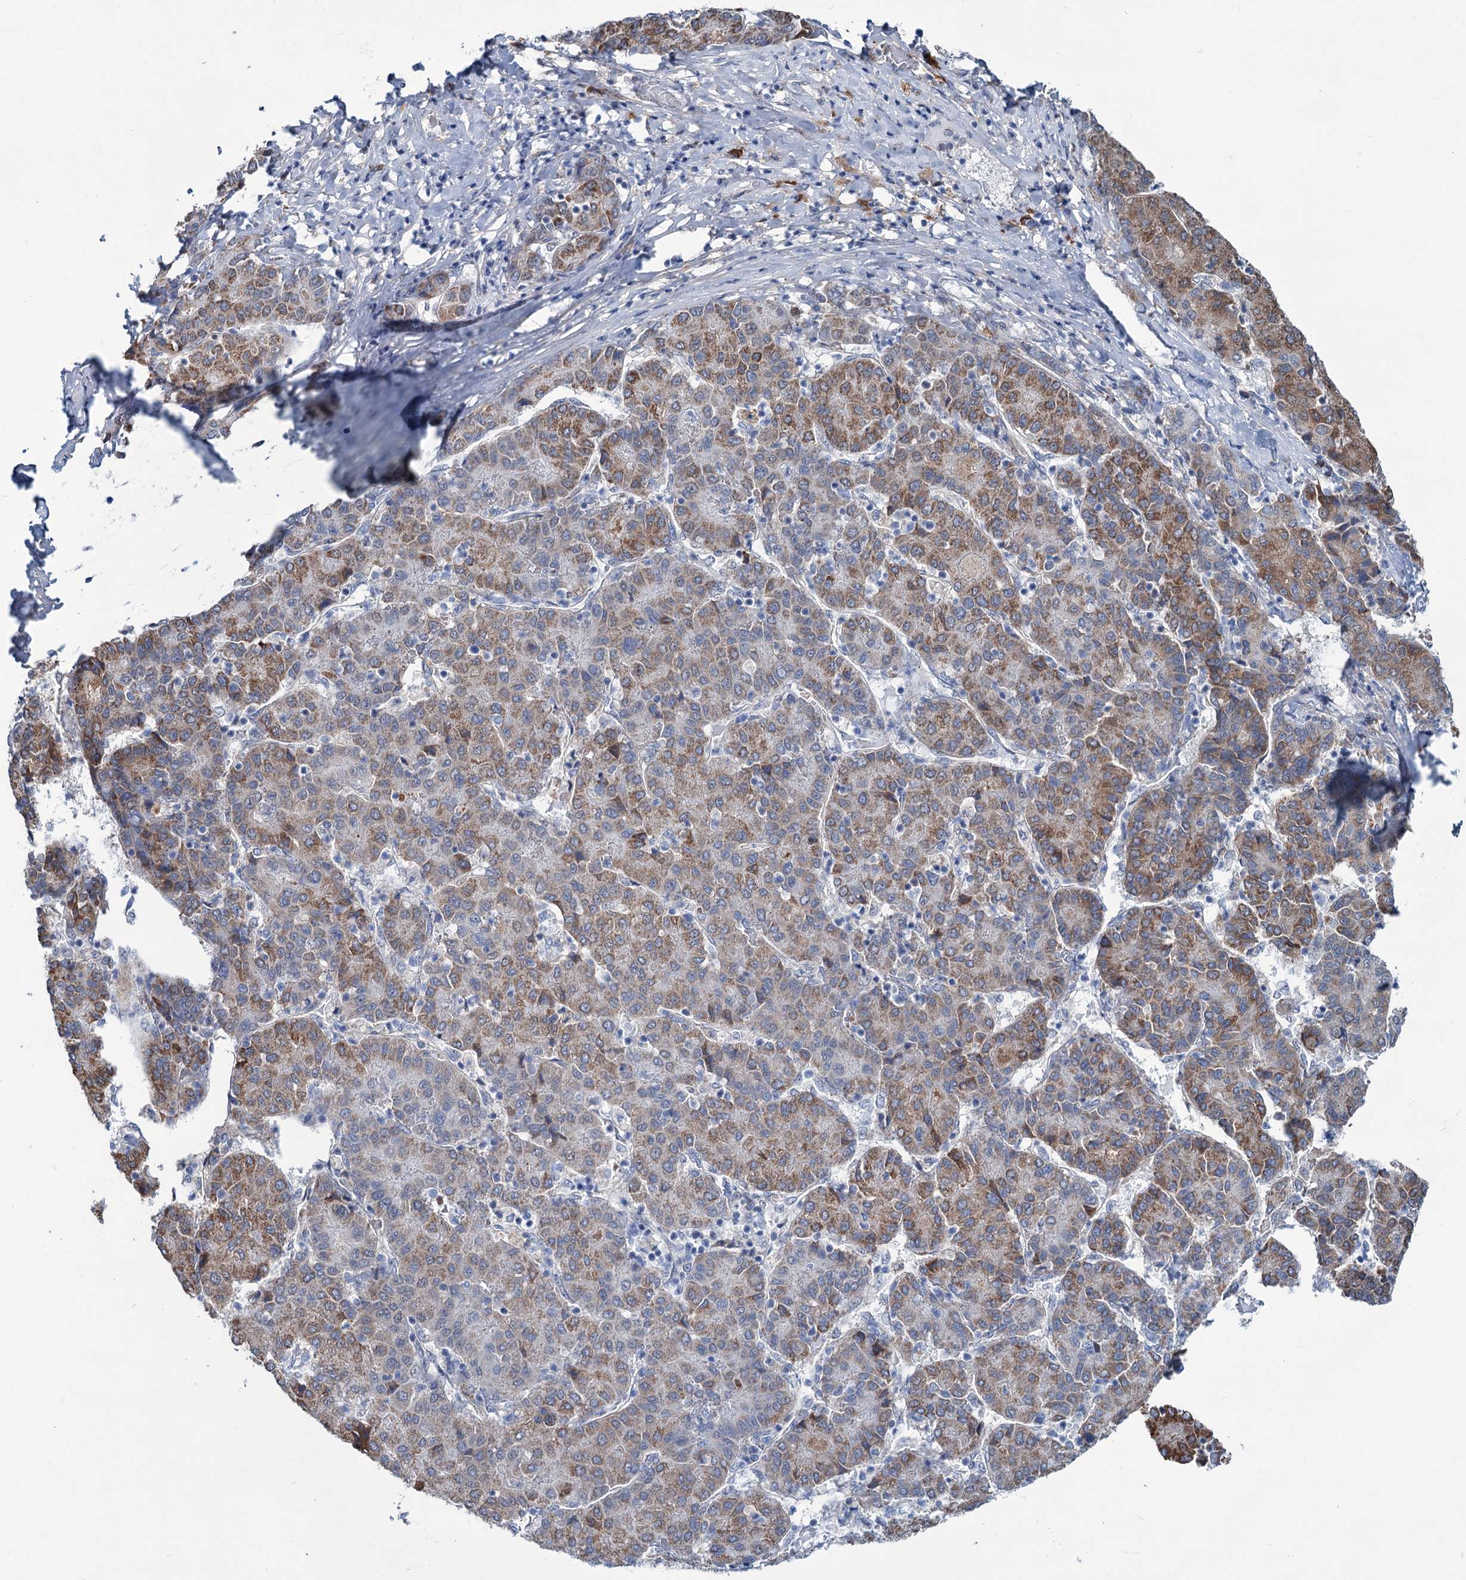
{"staining": {"intensity": "moderate", "quantity": "25%-75%", "location": "cytoplasmic/membranous"}, "tissue": "liver cancer", "cell_type": "Tumor cells", "image_type": "cancer", "snomed": [{"axis": "morphology", "description": "Carcinoma, Hepatocellular, NOS"}, {"axis": "topography", "description": "Liver"}], "caption": "IHC of human liver hepatocellular carcinoma shows medium levels of moderate cytoplasmic/membranous staining in about 25%-75% of tumor cells.", "gene": "LPIN1", "patient": {"sex": "male", "age": 65}}